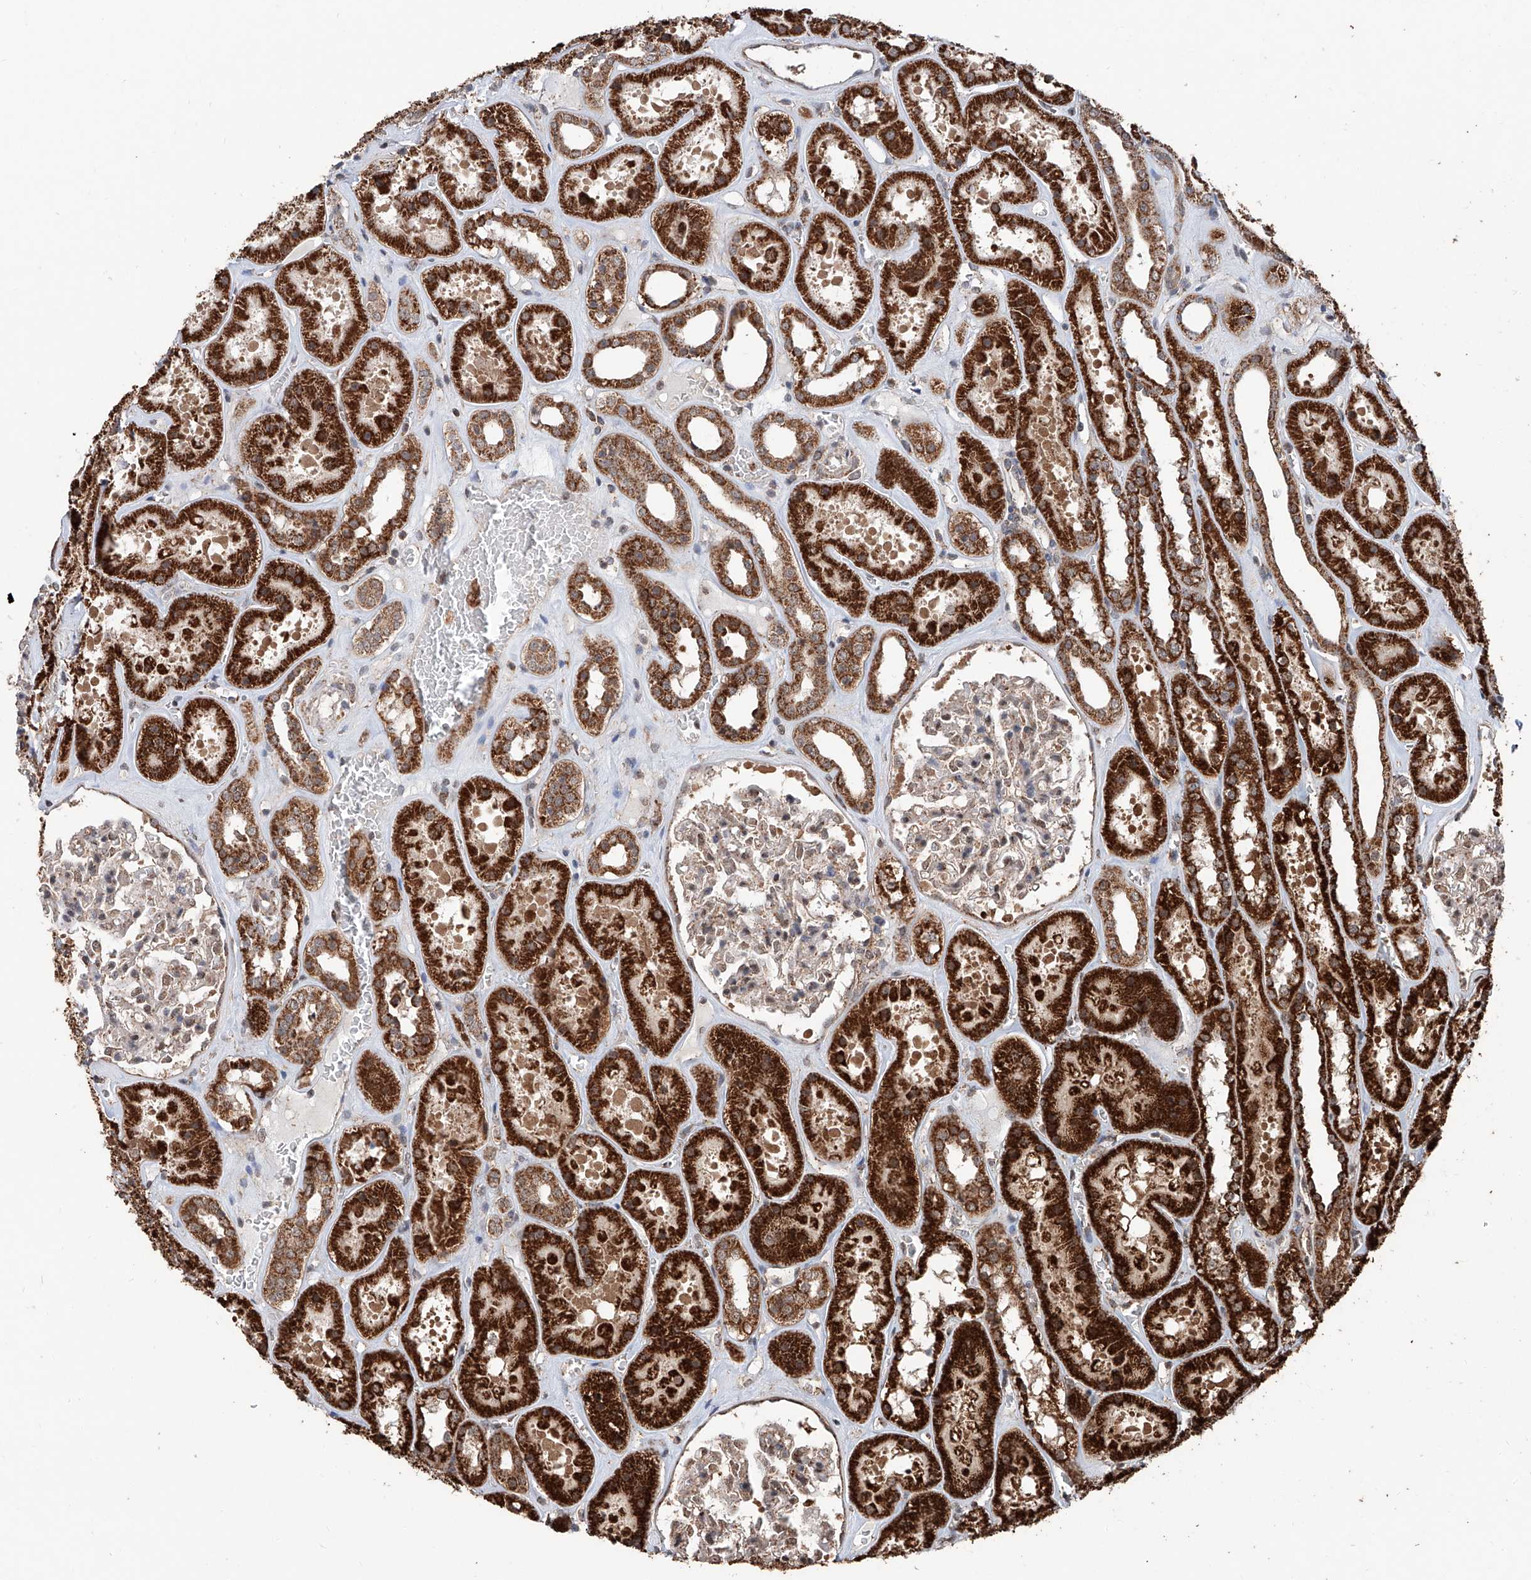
{"staining": {"intensity": "moderate", "quantity": "<25%", "location": "cytoplasmic/membranous,nuclear"}, "tissue": "kidney", "cell_type": "Cells in glomeruli", "image_type": "normal", "snomed": [{"axis": "morphology", "description": "Normal tissue, NOS"}, {"axis": "topography", "description": "Kidney"}], "caption": "DAB (3,3'-diaminobenzidine) immunohistochemical staining of unremarkable human kidney shows moderate cytoplasmic/membranous,nuclear protein expression in approximately <25% of cells in glomeruli.", "gene": "ZNF445", "patient": {"sex": "female", "age": 41}}